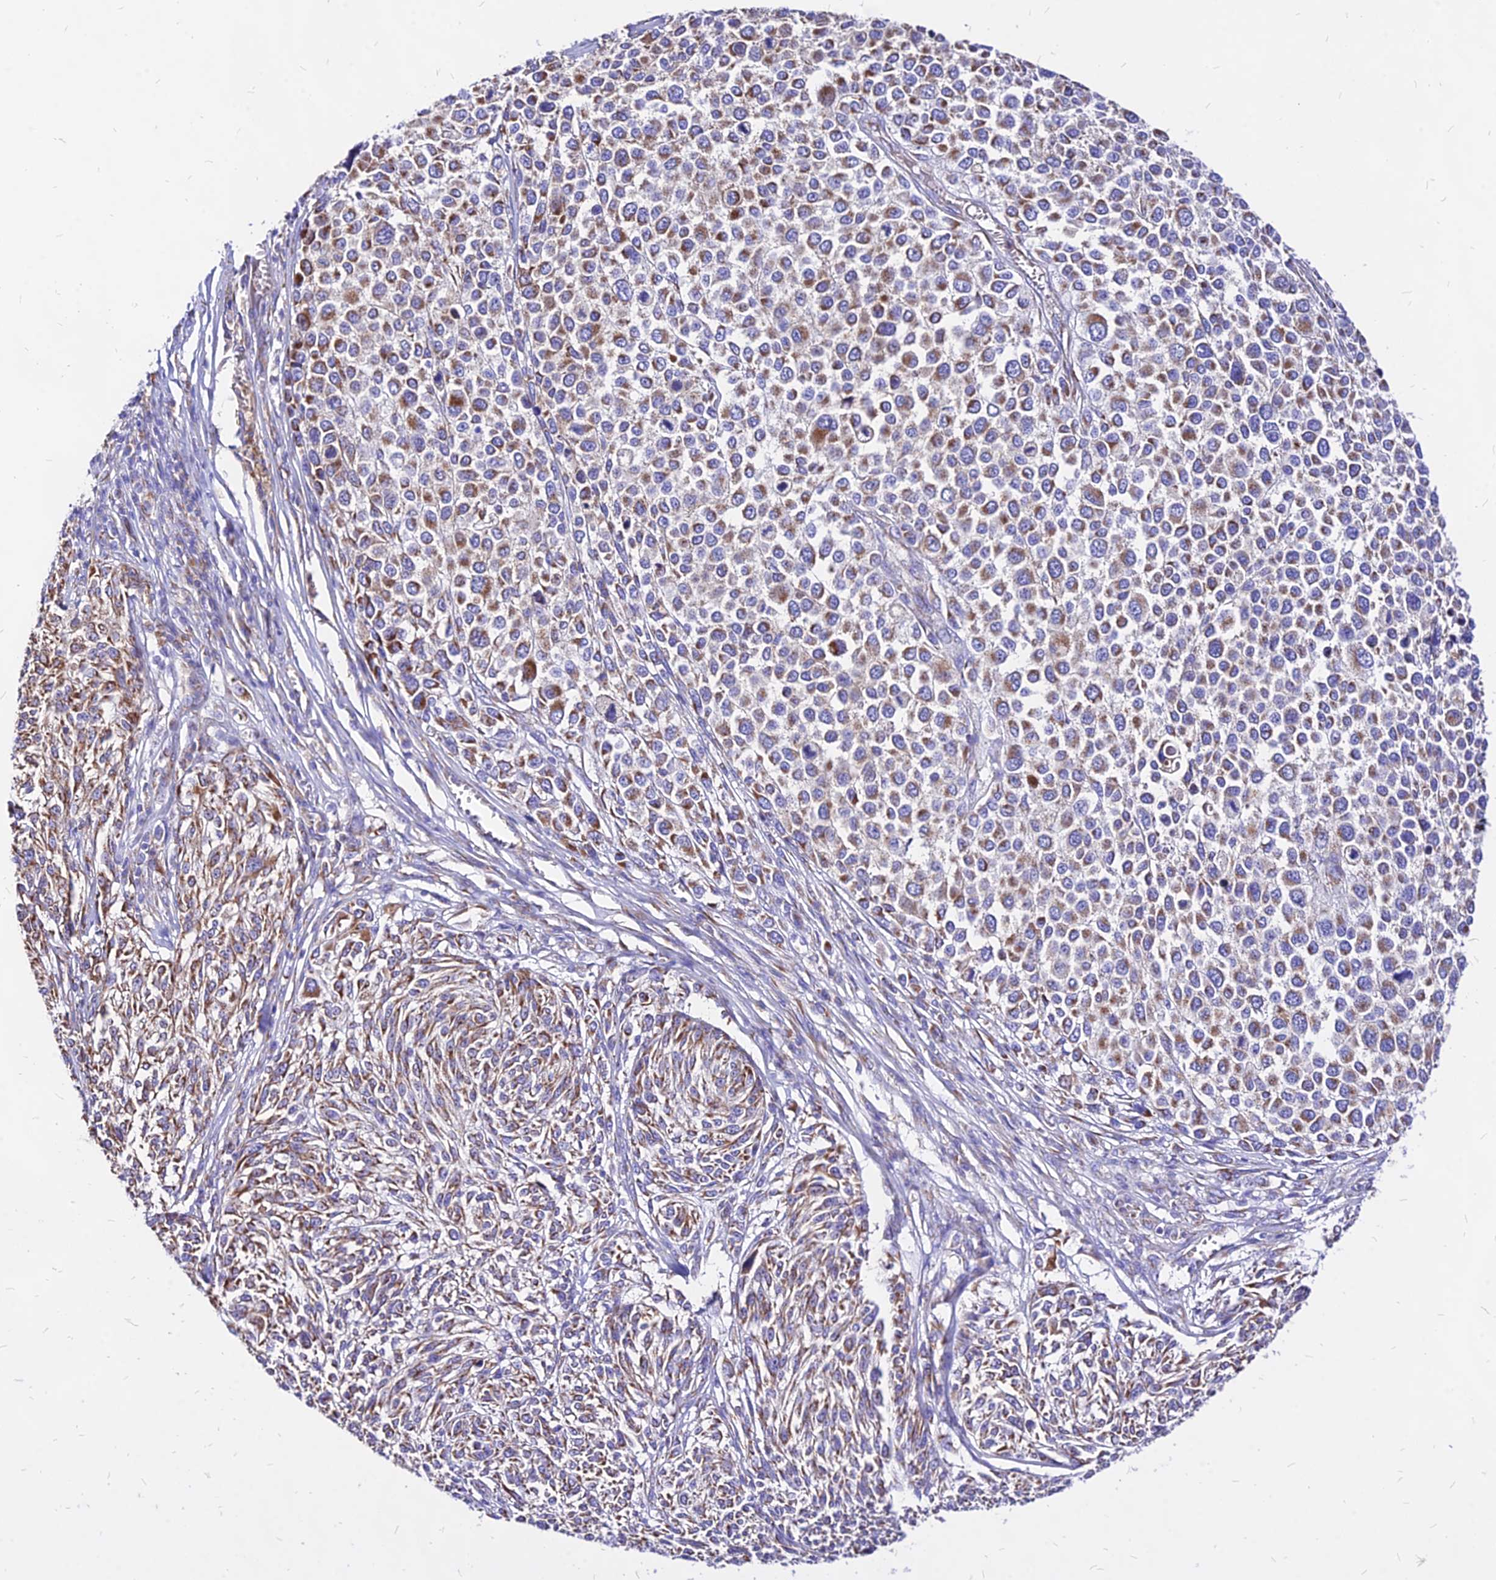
{"staining": {"intensity": "moderate", "quantity": ">75%", "location": "cytoplasmic/membranous"}, "tissue": "melanoma", "cell_type": "Tumor cells", "image_type": "cancer", "snomed": [{"axis": "morphology", "description": "Malignant melanoma, NOS"}, {"axis": "topography", "description": "Skin of trunk"}], "caption": "This photomicrograph demonstrates immunohistochemistry staining of human malignant melanoma, with medium moderate cytoplasmic/membranous staining in approximately >75% of tumor cells.", "gene": "MRPL3", "patient": {"sex": "male", "age": 71}}